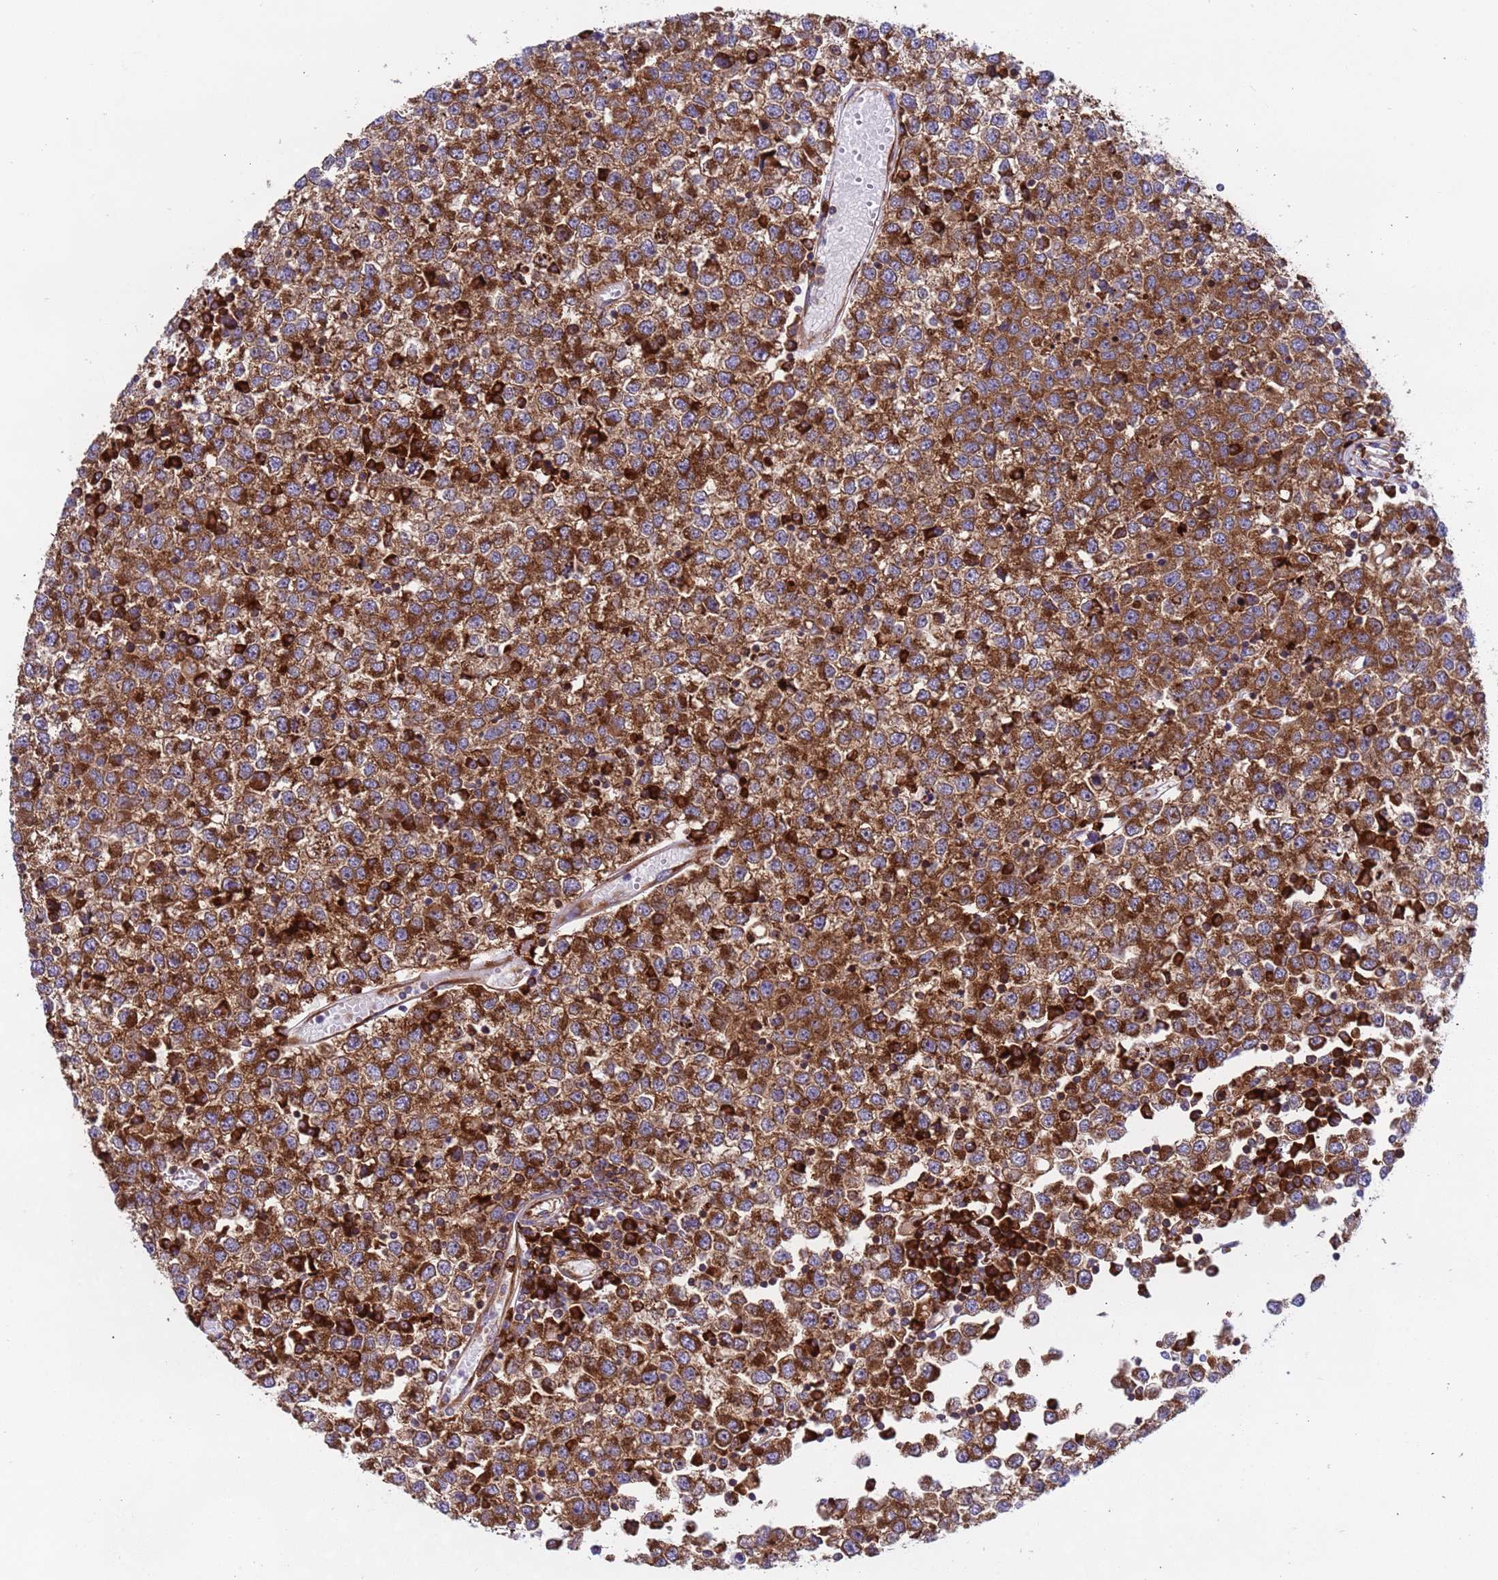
{"staining": {"intensity": "strong", "quantity": ">75%", "location": "cytoplasmic/membranous"}, "tissue": "testis cancer", "cell_type": "Tumor cells", "image_type": "cancer", "snomed": [{"axis": "morphology", "description": "Seminoma, NOS"}, {"axis": "topography", "description": "Testis"}], "caption": "Strong cytoplasmic/membranous positivity is present in approximately >75% of tumor cells in testis seminoma. (IHC, brightfield microscopy, high magnification).", "gene": "RPL36", "patient": {"sex": "male", "age": 65}}